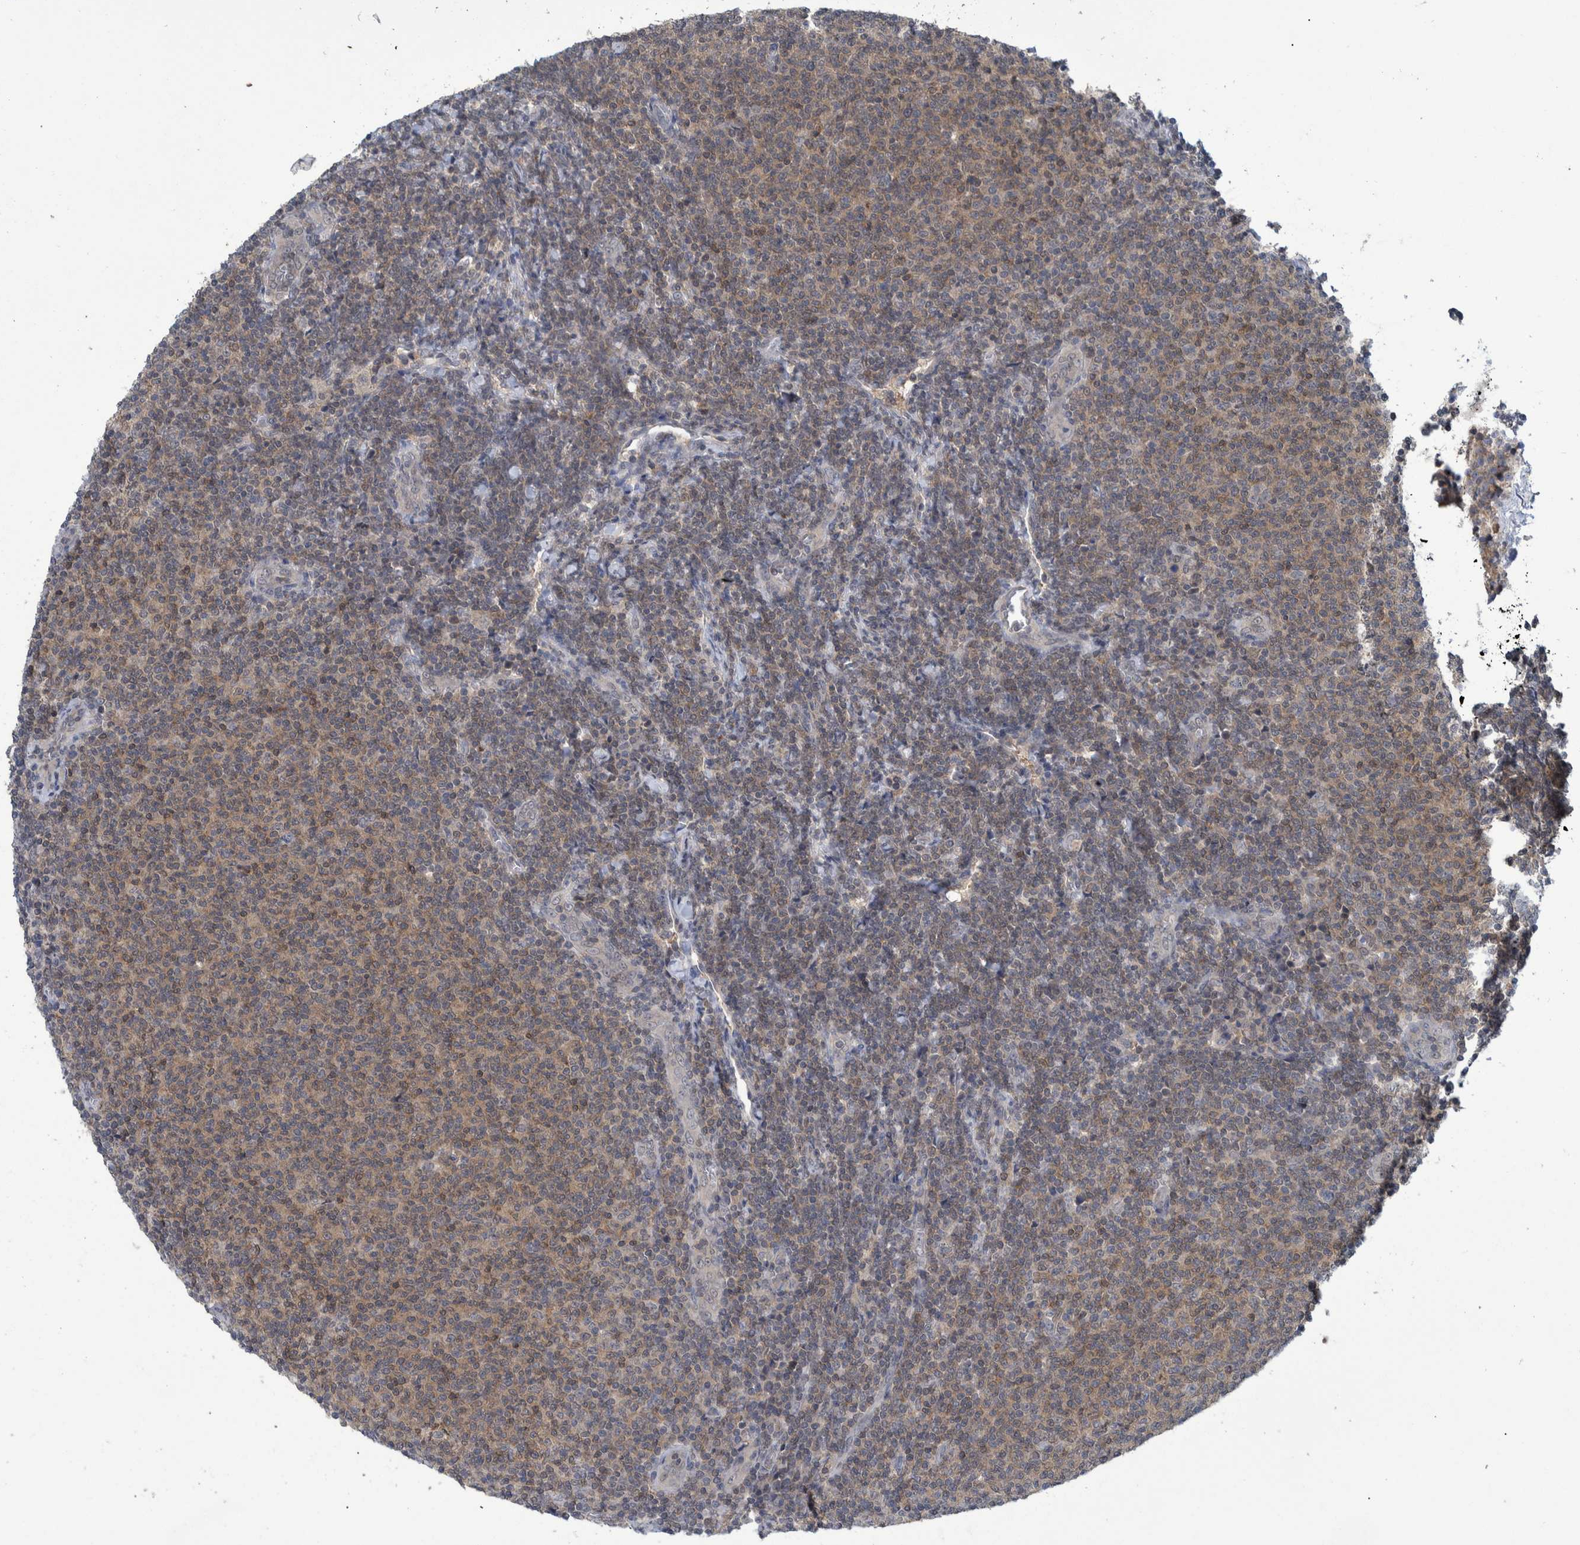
{"staining": {"intensity": "weak", "quantity": "25%-75%", "location": "cytoplasmic/membranous"}, "tissue": "lymphoma", "cell_type": "Tumor cells", "image_type": "cancer", "snomed": [{"axis": "morphology", "description": "Malignant lymphoma, non-Hodgkin's type, Low grade"}, {"axis": "topography", "description": "Lymph node"}], "caption": "Human low-grade malignant lymphoma, non-Hodgkin's type stained with a brown dye displays weak cytoplasmic/membranous positive expression in about 25%-75% of tumor cells.", "gene": "PCYT2", "patient": {"sex": "male", "age": 66}}